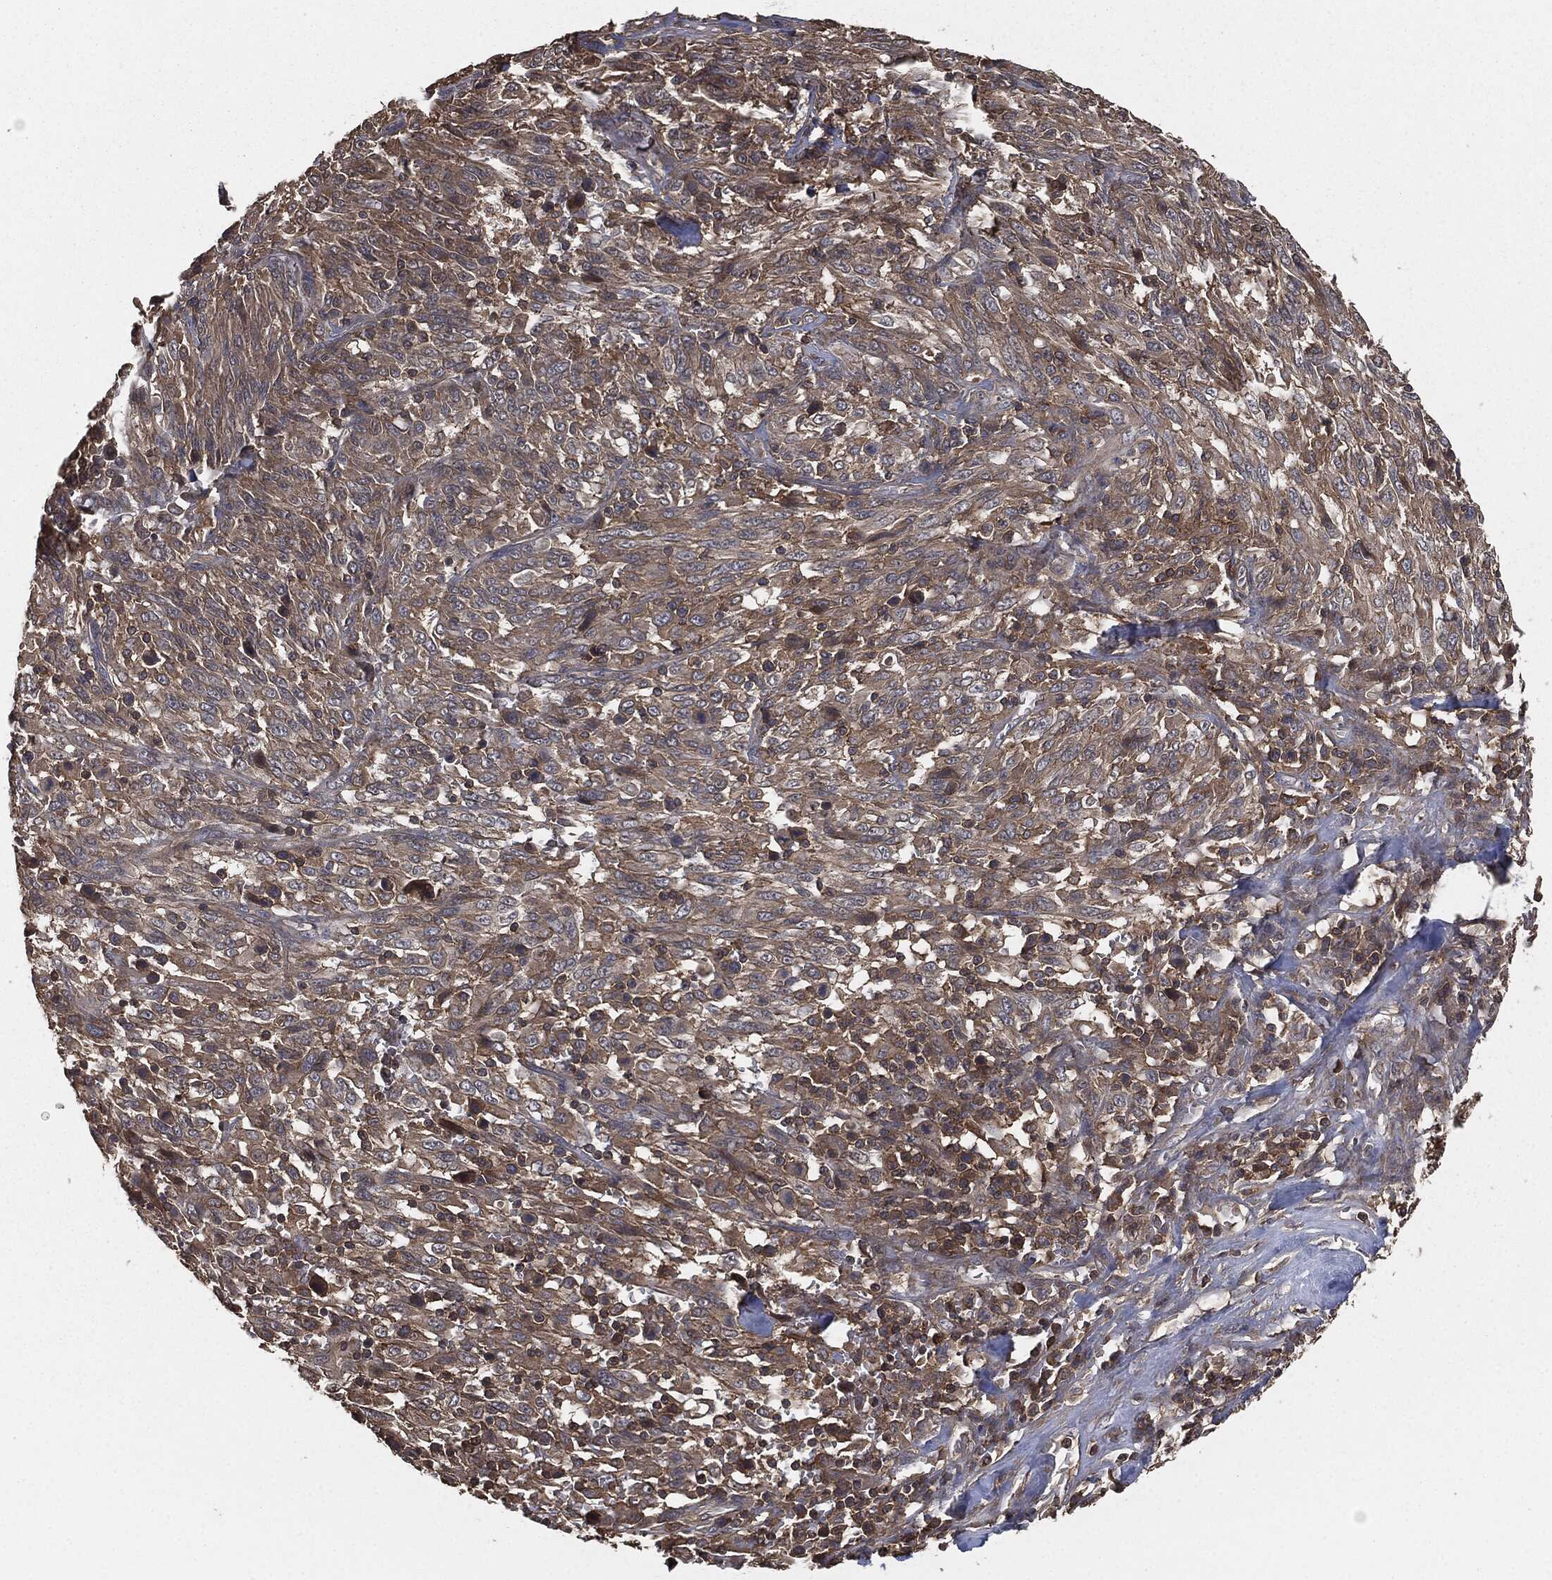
{"staining": {"intensity": "moderate", "quantity": ">75%", "location": "cytoplasmic/membranous"}, "tissue": "melanoma", "cell_type": "Tumor cells", "image_type": "cancer", "snomed": [{"axis": "morphology", "description": "Malignant melanoma, NOS"}, {"axis": "topography", "description": "Skin"}], "caption": "Immunohistochemistry (DAB) staining of malignant melanoma exhibits moderate cytoplasmic/membranous protein positivity in about >75% of tumor cells. The staining is performed using DAB brown chromogen to label protein expression. The nuclei are counter-stained blue using hematoxylin.", "gene": "ERBIN", "patient": {"sex": "female", "age": 91}}